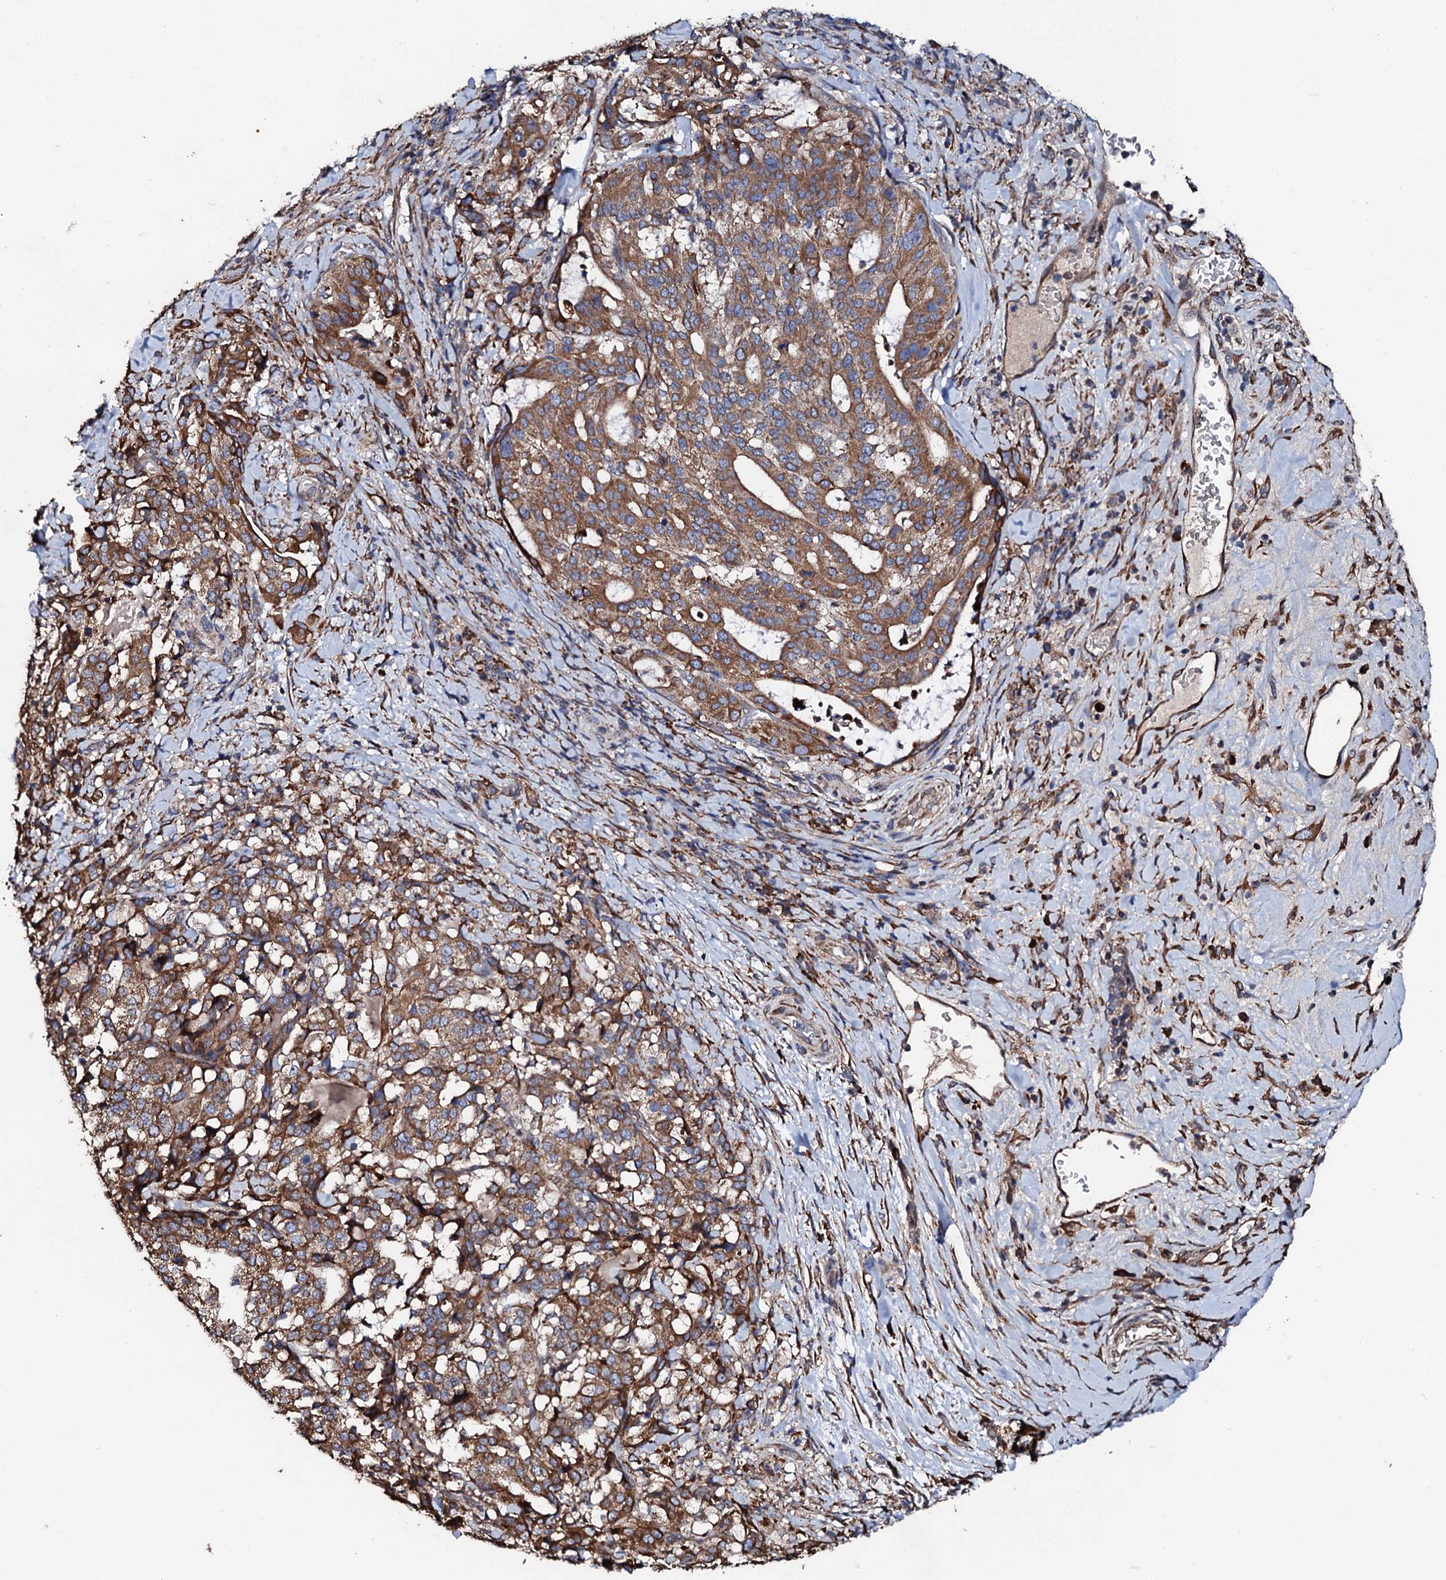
{"staining": {"intensity": "strong", "quantity": ">75%", "location": "cytoplasmic/membranous"}, "tissue": "stomach cancer", "cell_type": "Tumor cells", "image_type": "cancer", "snomed": [{"axis": "morphology", "description": "Adenocarcinoma, NOS"}, {"axis": "topography", "description": "Stomach"}], "caption": "Protein expression analysis of human stomach cancer reveals strong cytoplasmic/membranous expression in approximately >75% of tumor cells.", "gene": "CKAP5", "patient": {"sex": "male", "age": 48}}